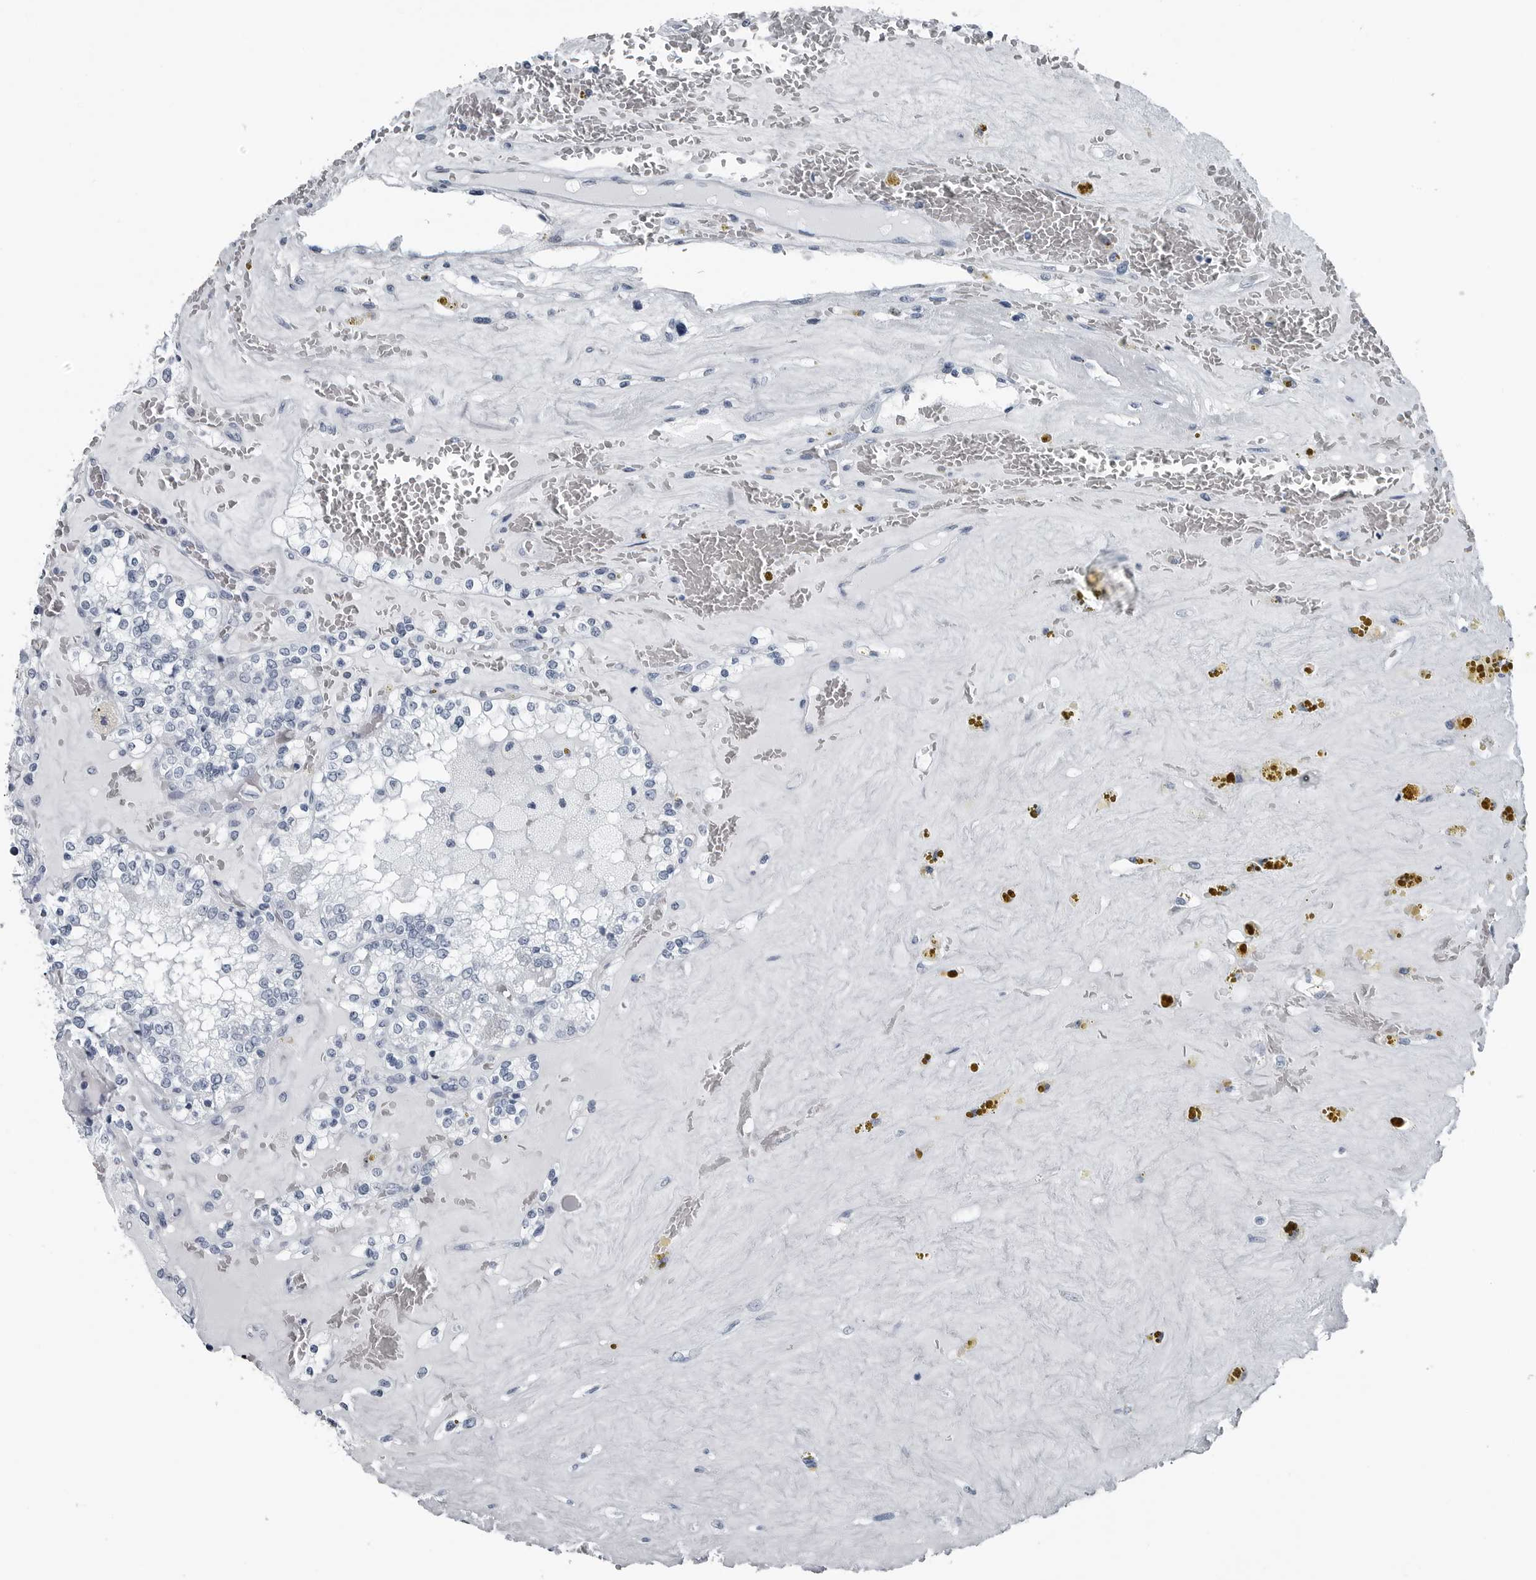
{"staining": {"intensity": "negative", "quantity": "none", "location": "none"}, "tissue": "renal cancer", "cell_type": "Tumor cells", "image_type": "cancer", "snomed": [{"axis": "morphology", "description": "Adenocarcinoma, NOS"}, {"axis": "topography", "description": "Kidney"}], "caption": "This is an IHC photomicrograph of human renal cancer. There is no staining in tumor cells.", "gene": "SPINK1", "patient": {"sex": "female", "age": 56}}